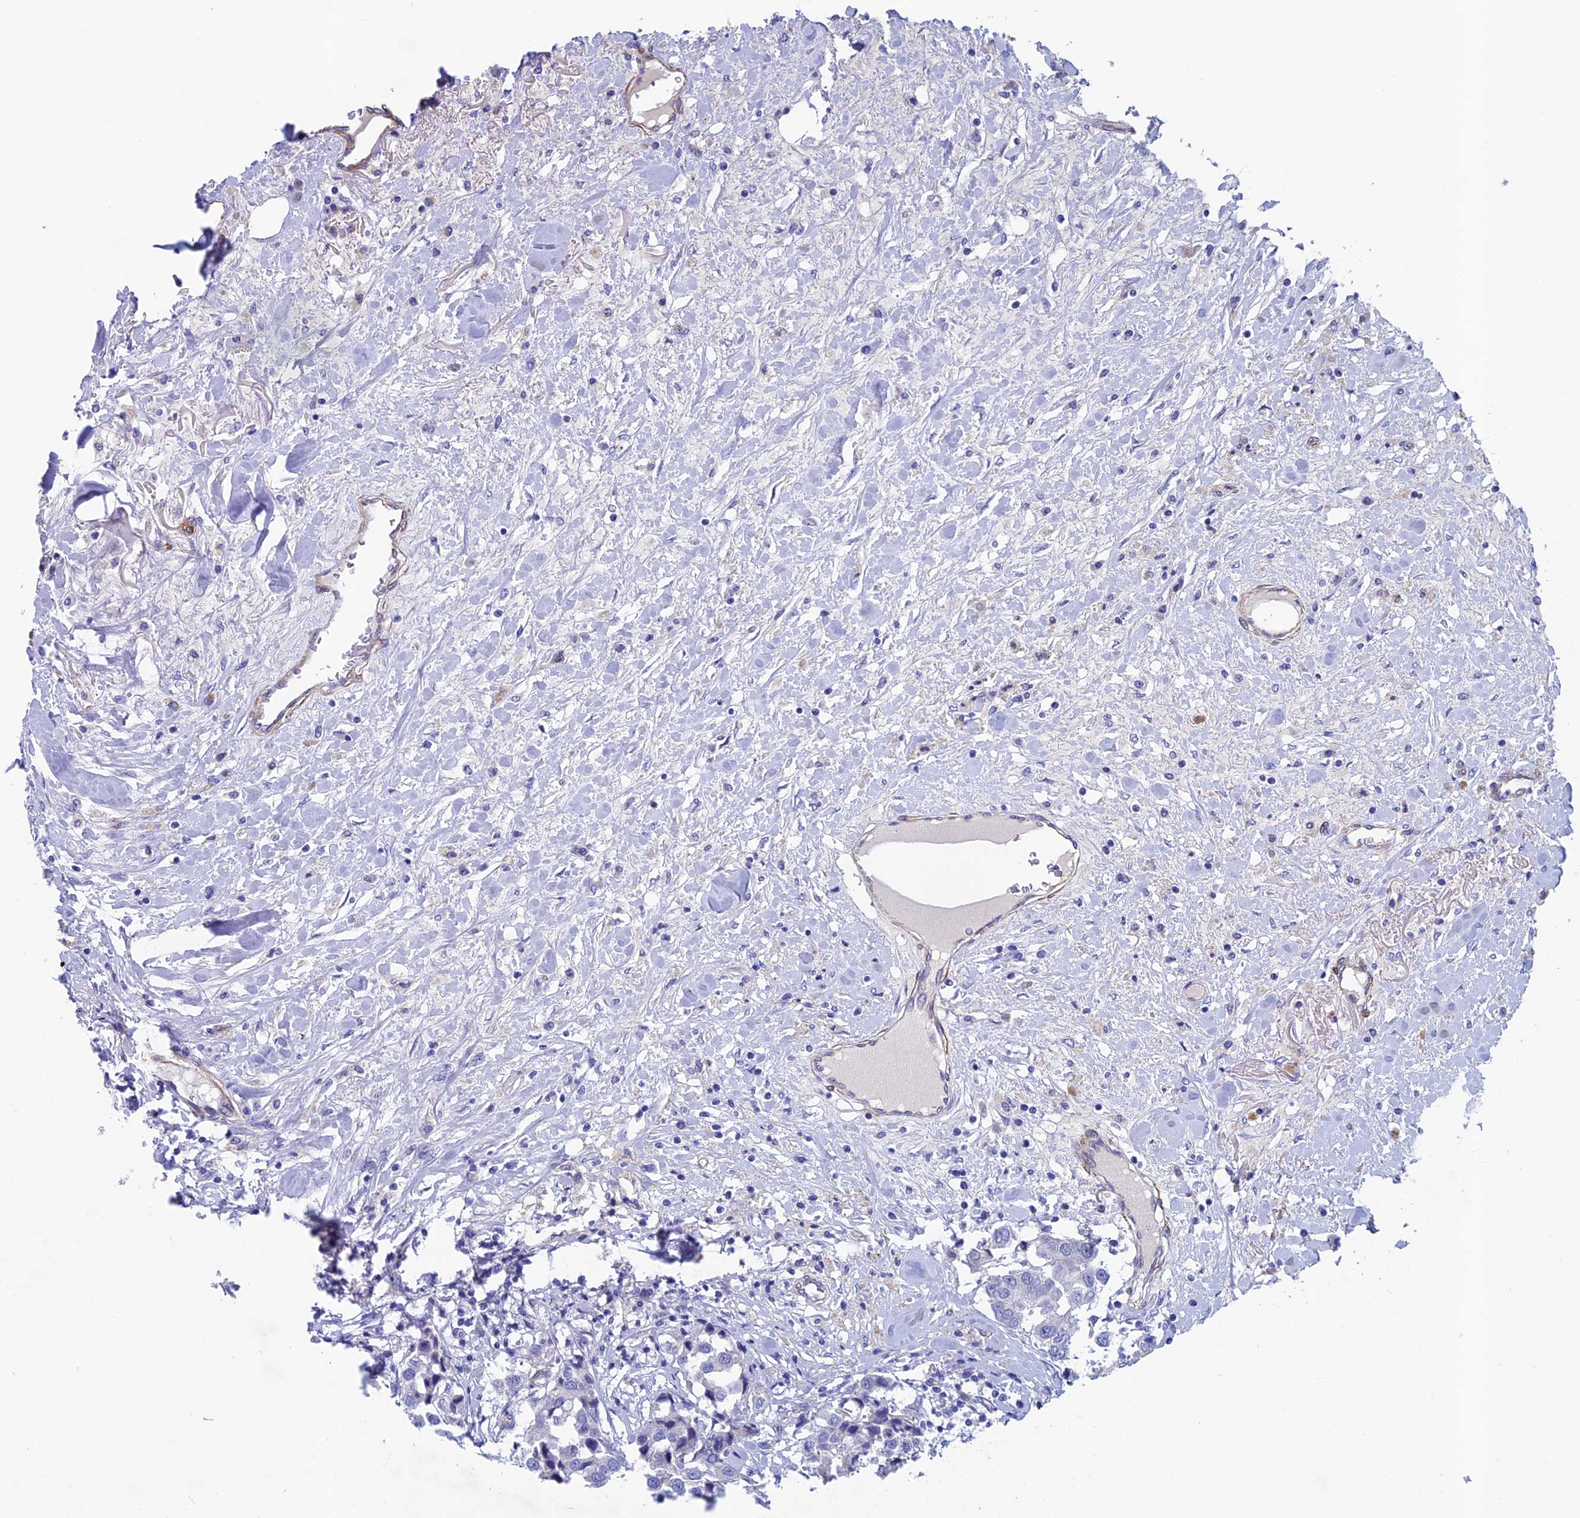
{"staining": {"intensity": "negative", "quantity": "none", "location": "none"}, "tissue": "breast cancer", "cell_type": "Tumor cells", "image_type": "cancer", "snomed": [{"axis": "morphology", "description": "Duct carcinoma"}, {"axis": "topography", "description": "Breast"}], "caption": "Histopathology image shows no protein expression in tumor cells of invasive ductal carcinoma (breast) tissue.", "gene": "INSYN1", "patient": {"sex": "female", "age": 80}}